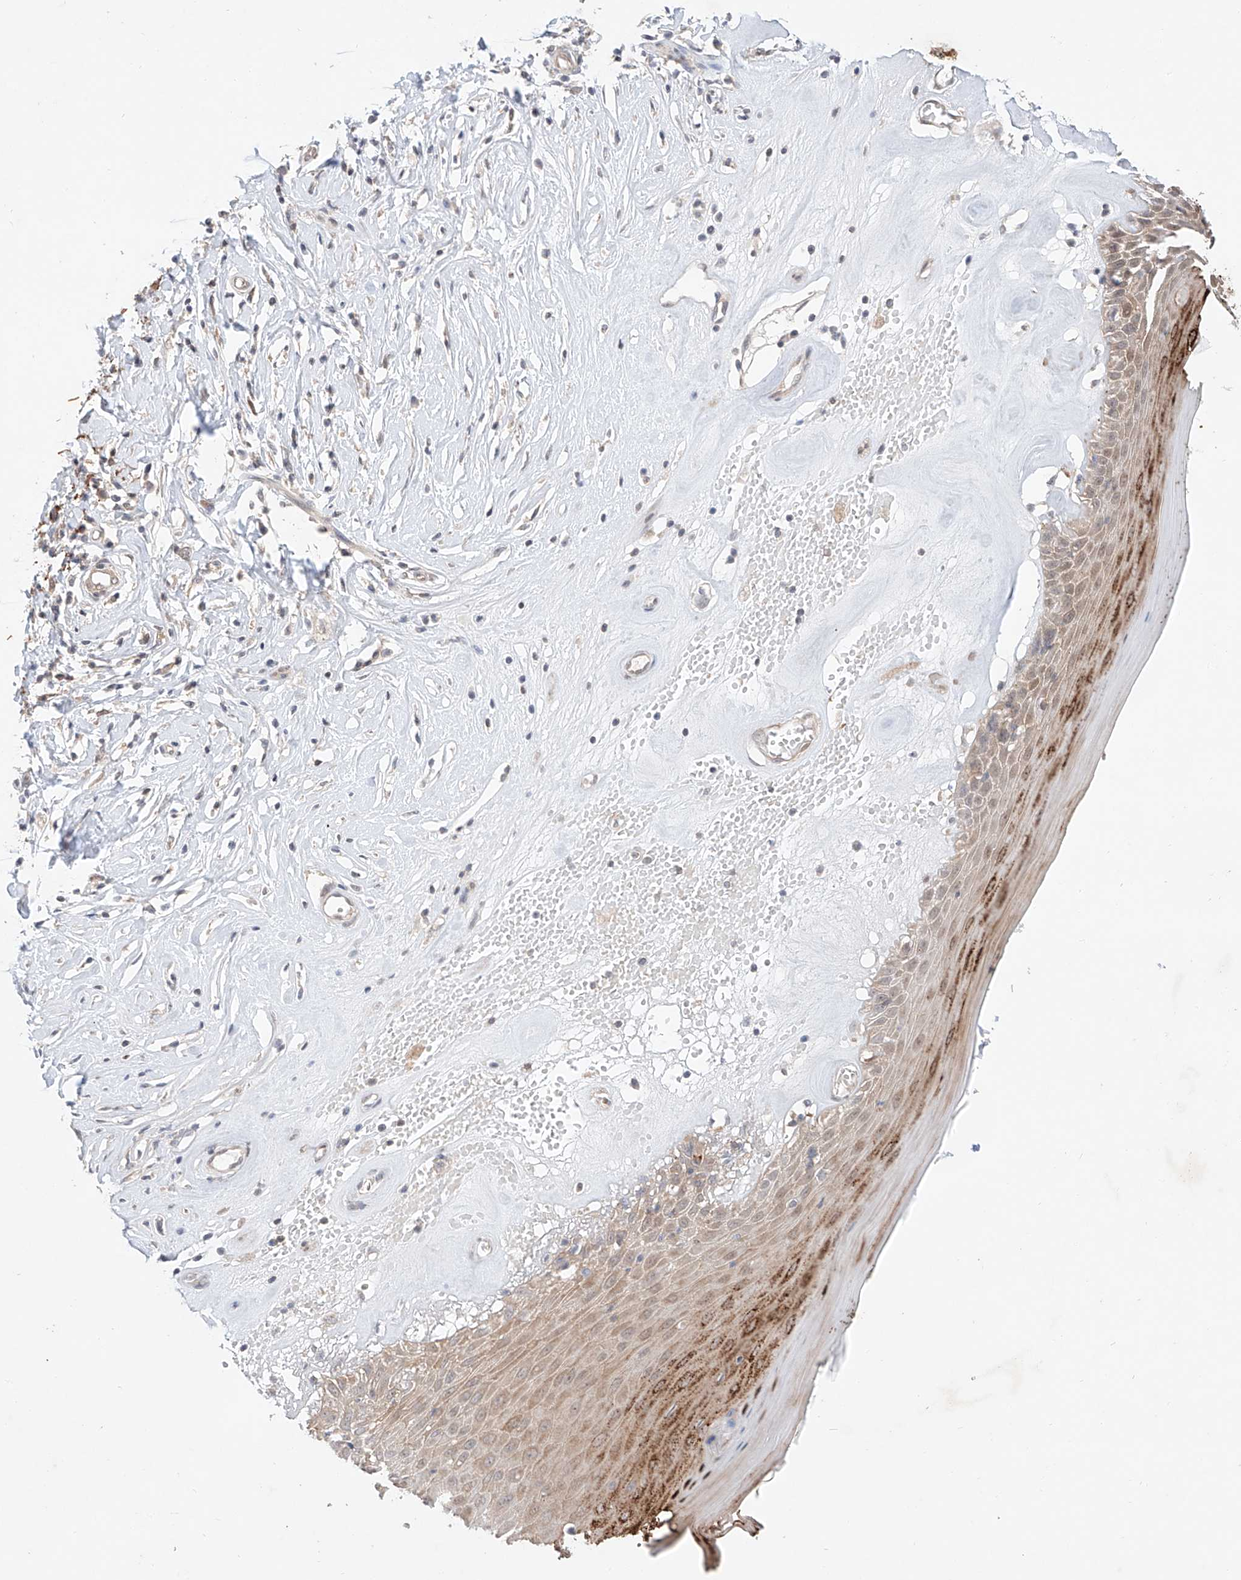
{"staining": {"intensity": "strong", "quantity": "25%-75%", "location": "cytoplasmic/membranous"}, "tissue": "skin", "cell_type": "Epidermal cells", "image_type": "normal", "snomed": [{"axis": "morphology", "description": "Normal tissue, NOS"}, {"axis": "morphology", "description": "Inflammation, NOS"}, {"axis": "topography", "description": "Vulva"}], "caption": "Immunohistochemical staining of unremarkable human skin reveals 25%-75% levels of strong cytoplasmic/membranous protein positivity in about 25%-75% of epidermal cells. The staining was performed using DAB to visualize the protein expression in brown, while the nuclei were stained in blue with hematoxylin (Magnification: 20x).", "gene": "TSR2", "patient": {"sex": "female", "age": 84}}